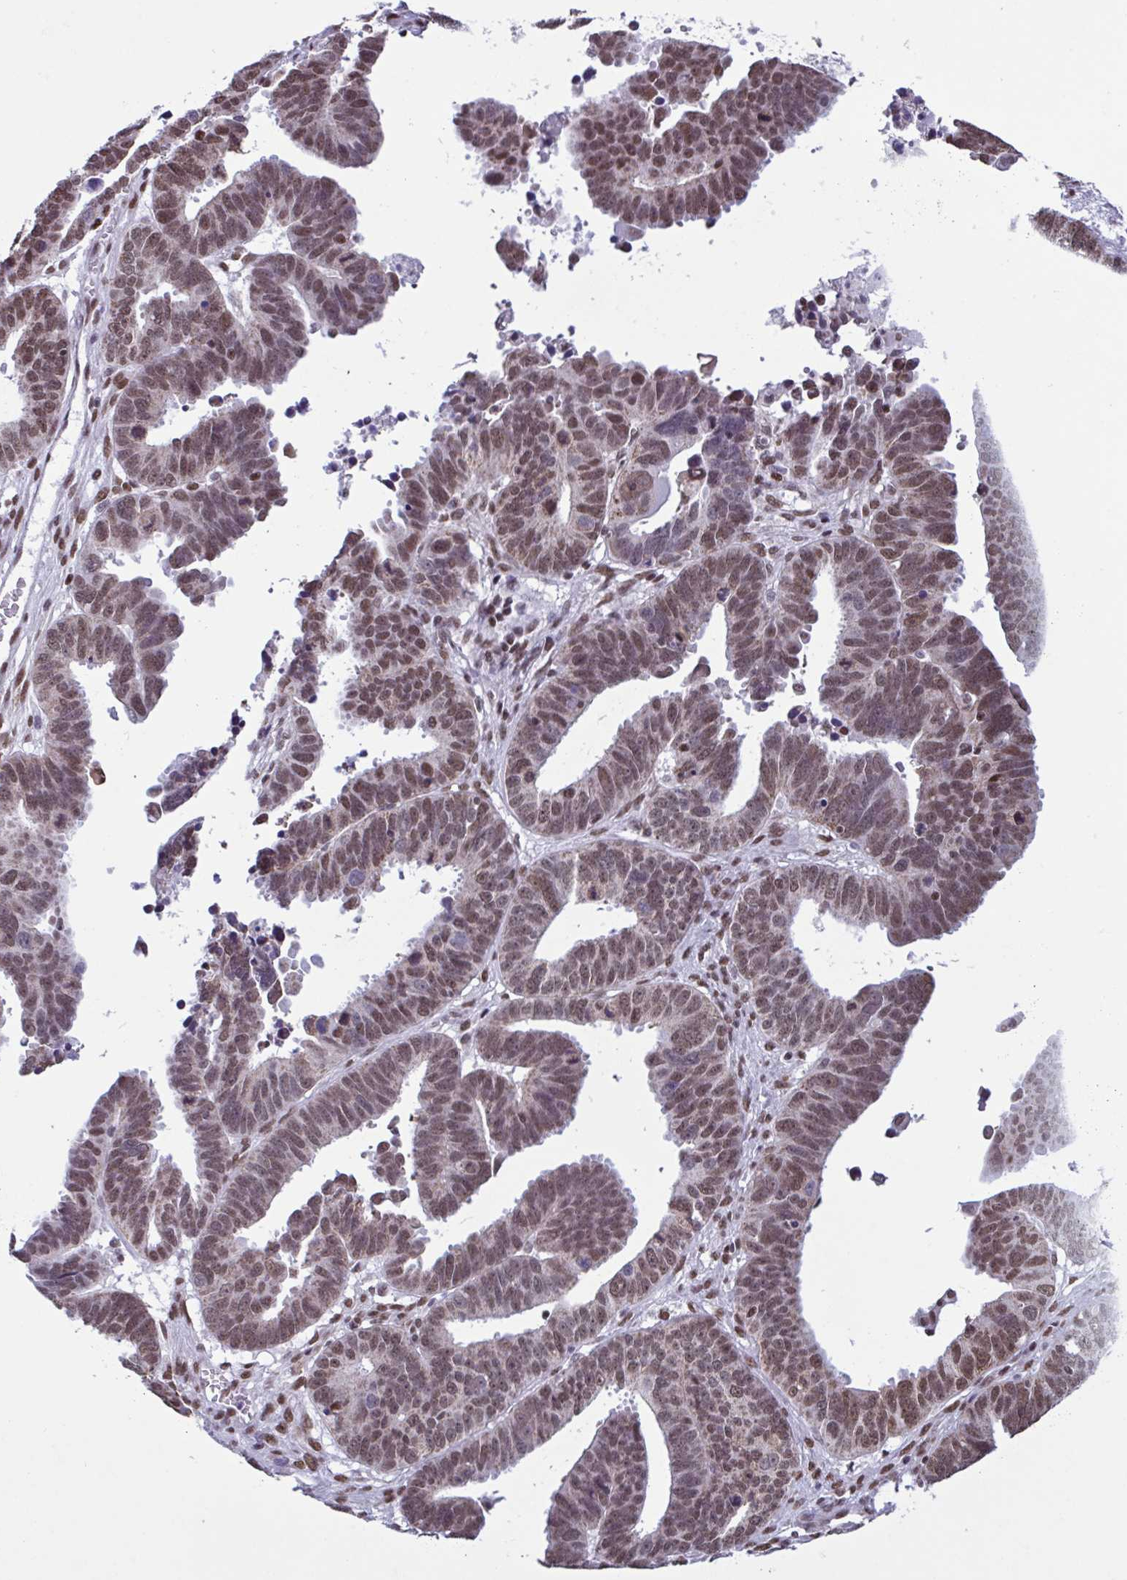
{"staining": {"intensity": "moderate", "quantity": ">75%", "location": "nuclear"}, "tissue": "ovarian cancer", "cell_type": "Tumor cells", "image_type": "cancer", "snomed": [{"axis": "morphology", "description": "Carcinoma, endometroid"}, {"axis": "morphology", "description": "Cystadenocarcinoma, serous, NOS"}, {"axis": "topography", "description": "Ovary"}], "caption": "The photomicrograph exhibits a brown stain indicating the presence of a protein in the nuclear of tumor cells in ovarian cancer (endometroid carcinoma).", "gene": "TIMM21", "patient": {"sex": "female", "age": 45}}